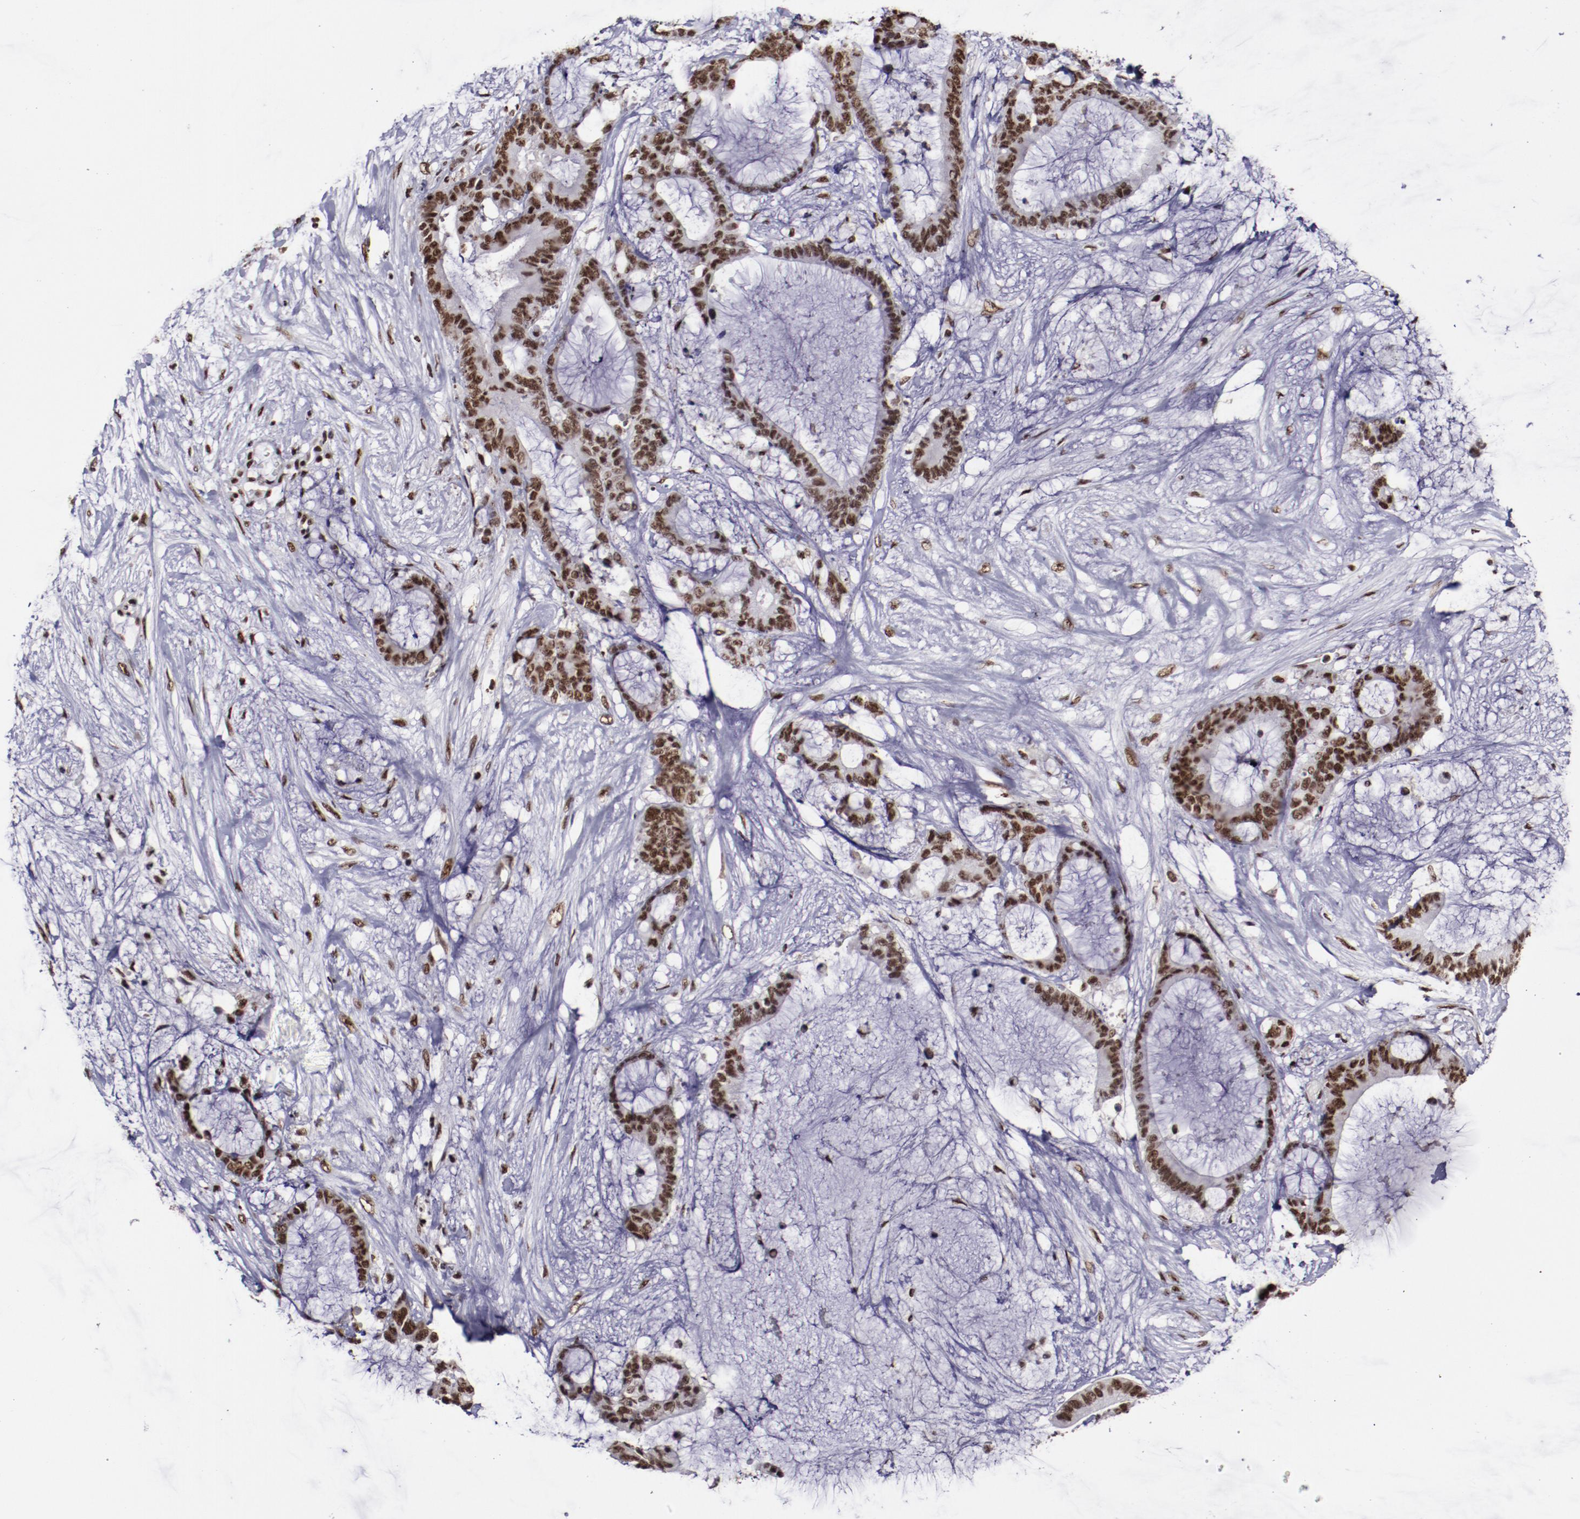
{"staining": {"intensity": "strong", "quantity": ">75%", "location": "nuclear"}, "tissue": "liver cancer", "cell_type": "Tumor cells", "image_type": "cancer", "snomed": [{"axis": "morphology", "description": "Cholangiocarcinoma"}, {"axis": "topography", "description": "Liver"}], "caption": "A brown stain highlights strong nuclear expression of a protein in liver cholangiocarcinoma tumor cells. (DAB IHC, brown staining for protein, blue staining for nuclei).", "gene": "ERH", "patient": {"sex": "female", "age": 73}}